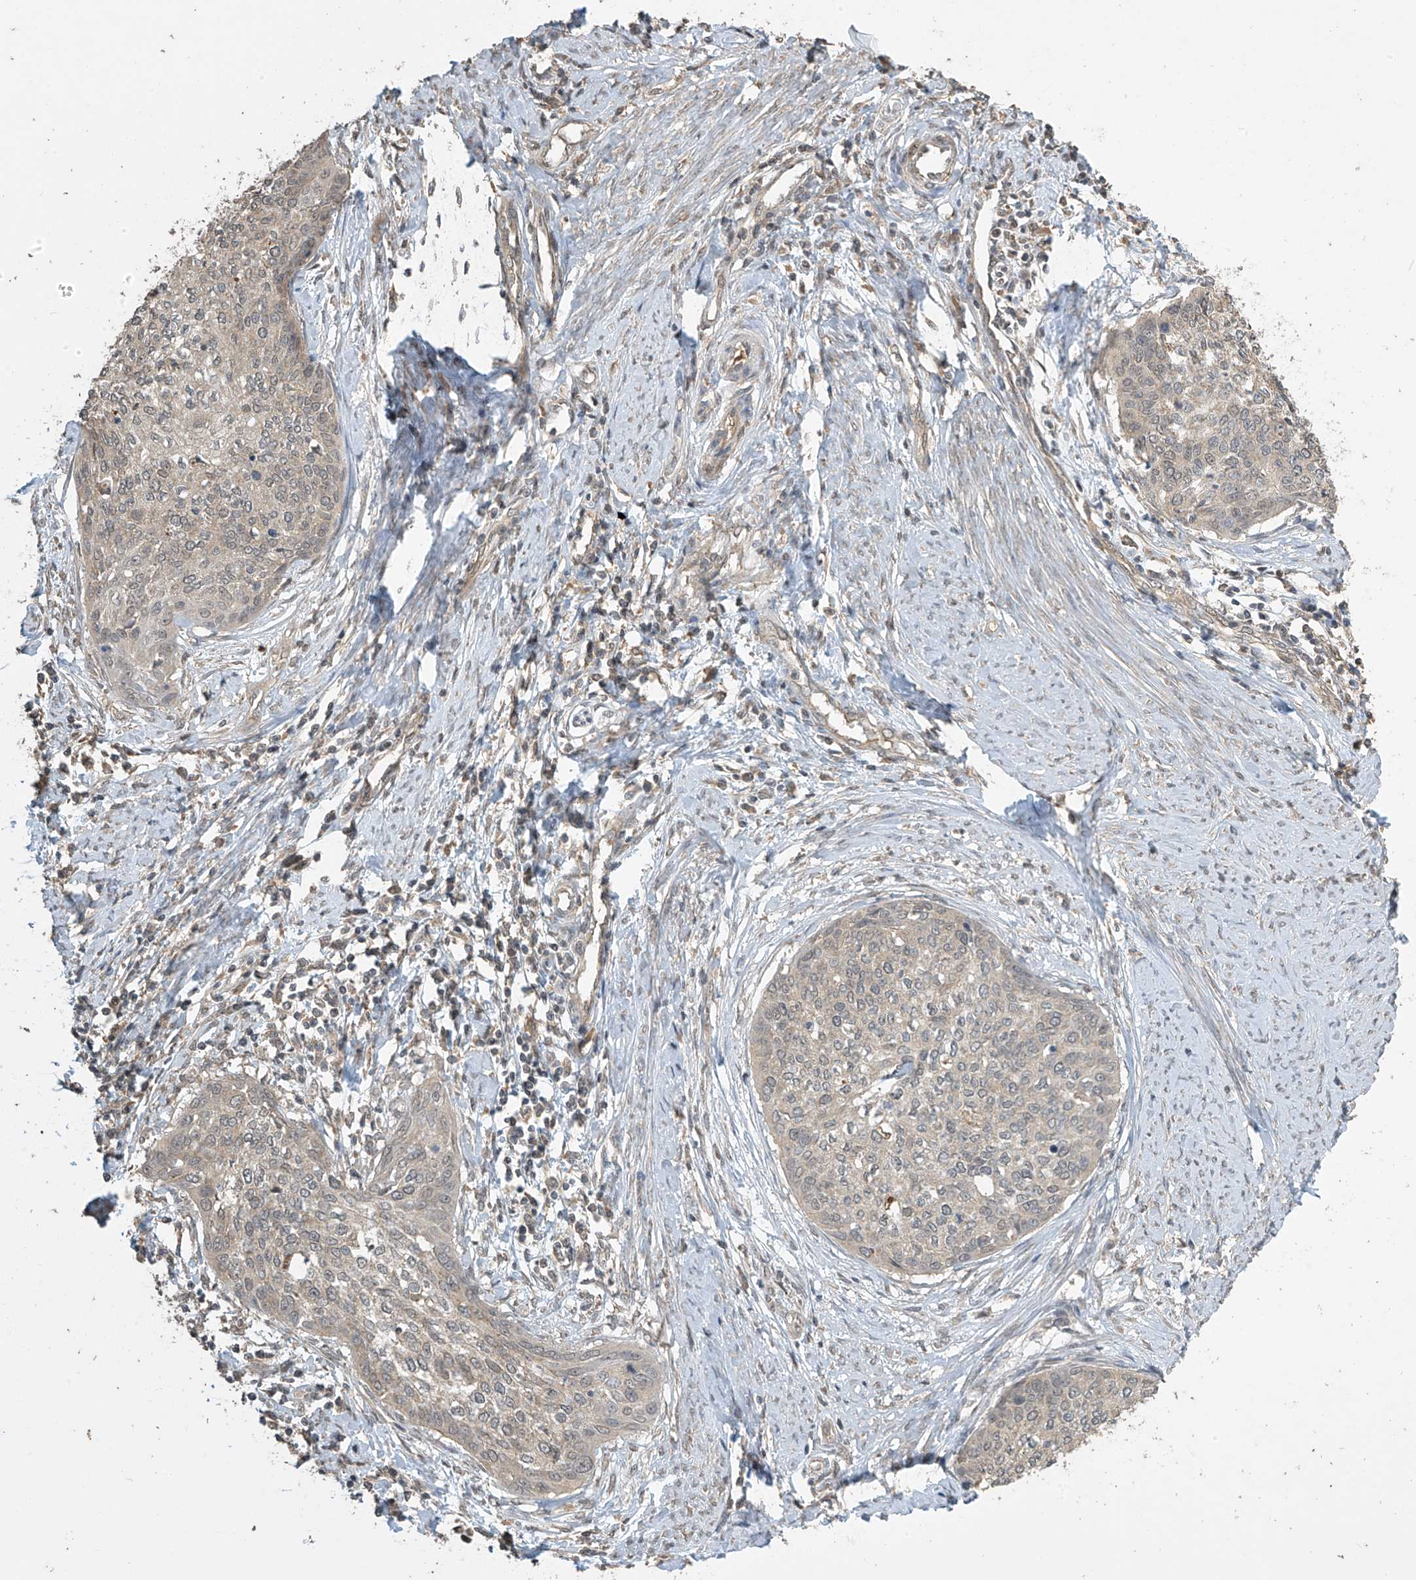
{"staining": {"intensity": "weak", "quantity": "<25%", "location": "cytoplasmic/membranous"}, "tissue": "cervical cancer", "cell_type": "Tumor cells", "image_type": "cancer", "snomed": [{"axis": "morphology", "description": "Squamous cell carcinoma, NOS"}, {"axis": "topography", "description": "Cervix"}], "caption": "There is no significant expression in tumor cells of cervical cancer.", "gene": "SLFN14", "patient": {"sex": "female", "age": 37}}